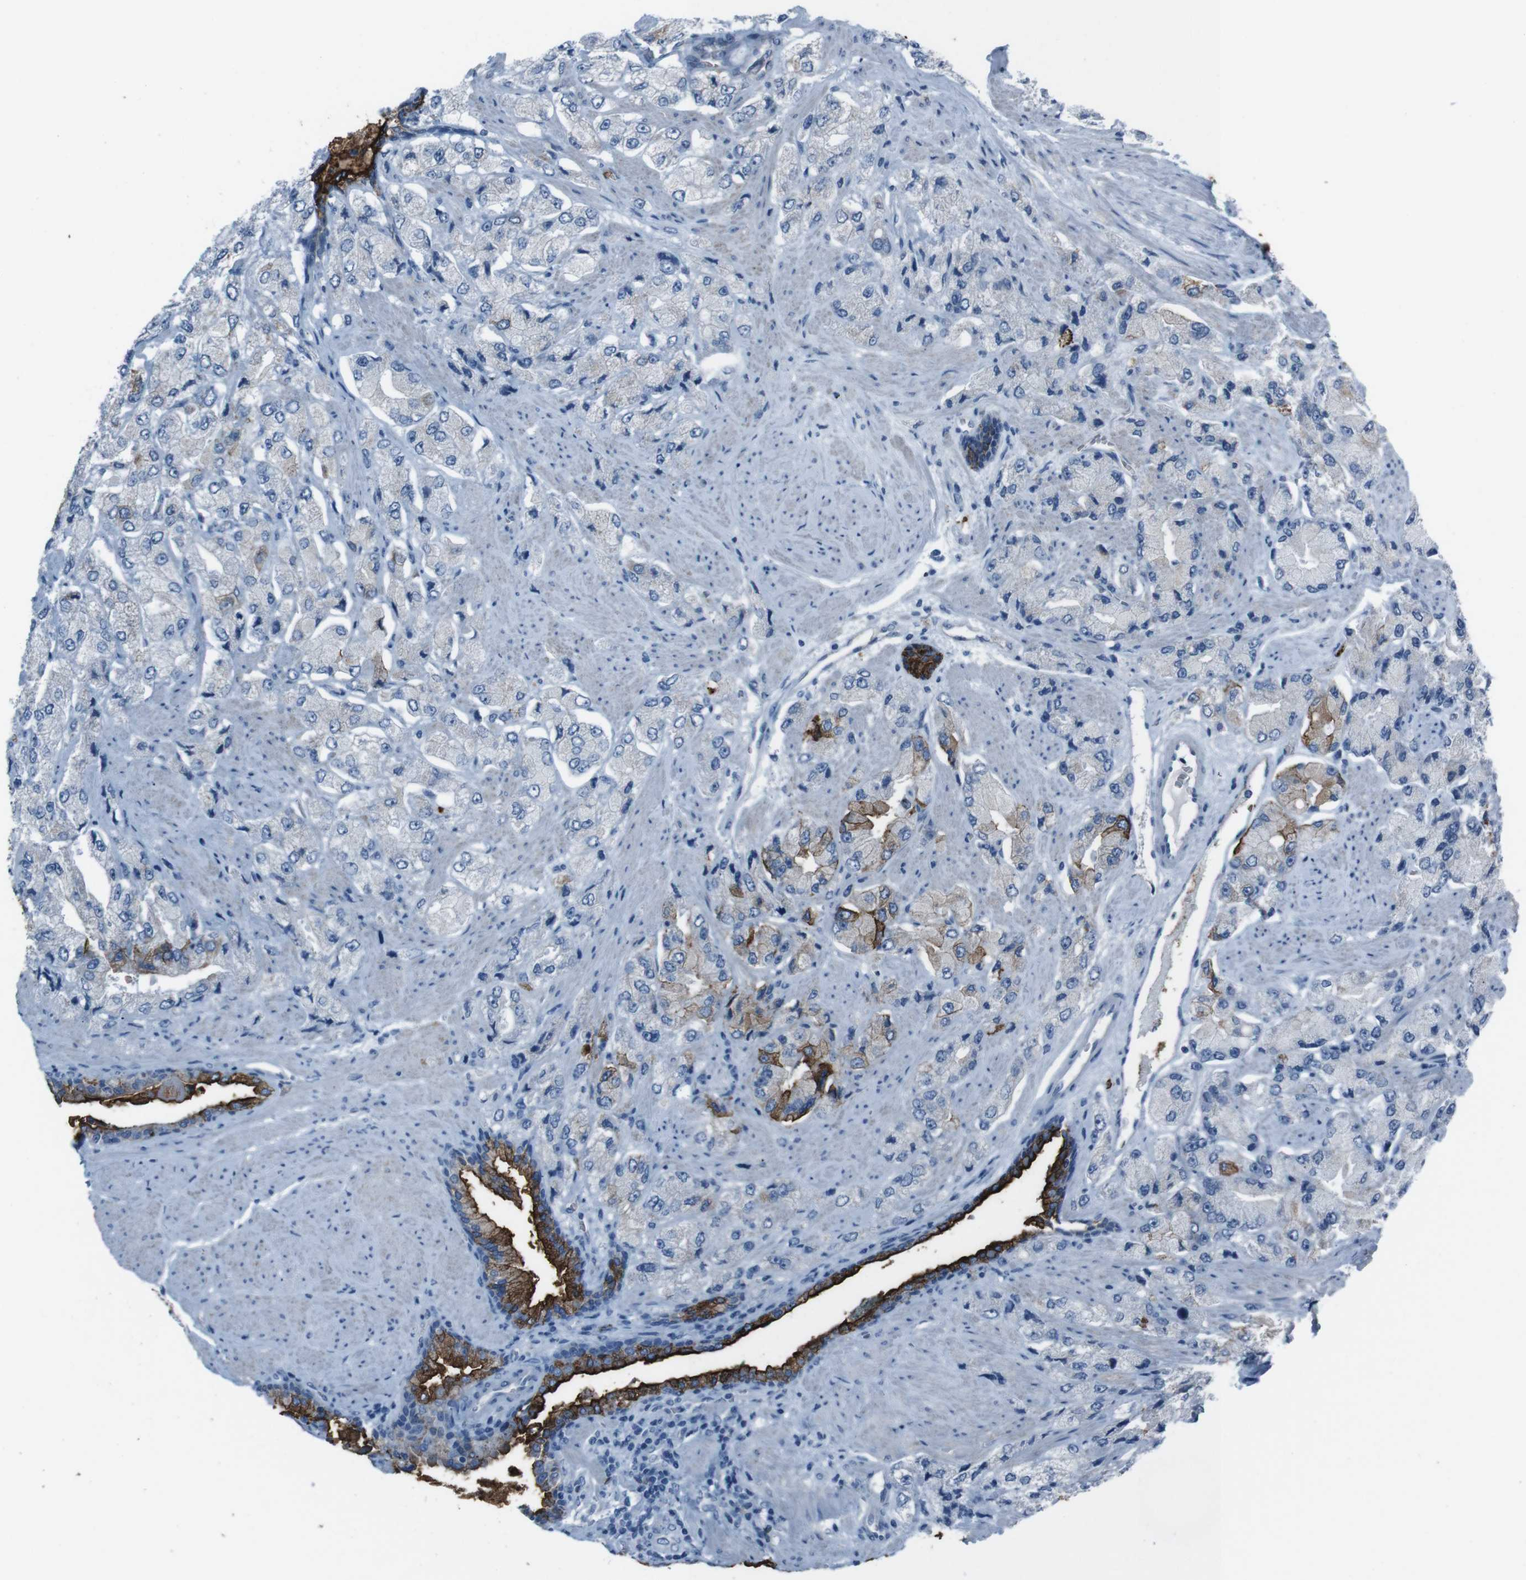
{"staining": {"intensity": "moderate", "quantity": "<25%", "location": "cytoplasmic/membranous"}, "tissue": "prostate cancer", "cell_type": "Tumor cells", "image_type": "cancer", "snomed": [{"axis": "morphology", "description": "Adenocarcinoma, High grade"}, {"axis": "topography", "description": "Prostate"}], "caption": "Human prostate cancer stained for a protein (brown) displays moderate cytoplasmic/membranous positive expression in approximately <25% of tumor cells.", "gene": "ST6GAL1", "patient": {"sex": "male", "age": 58}}